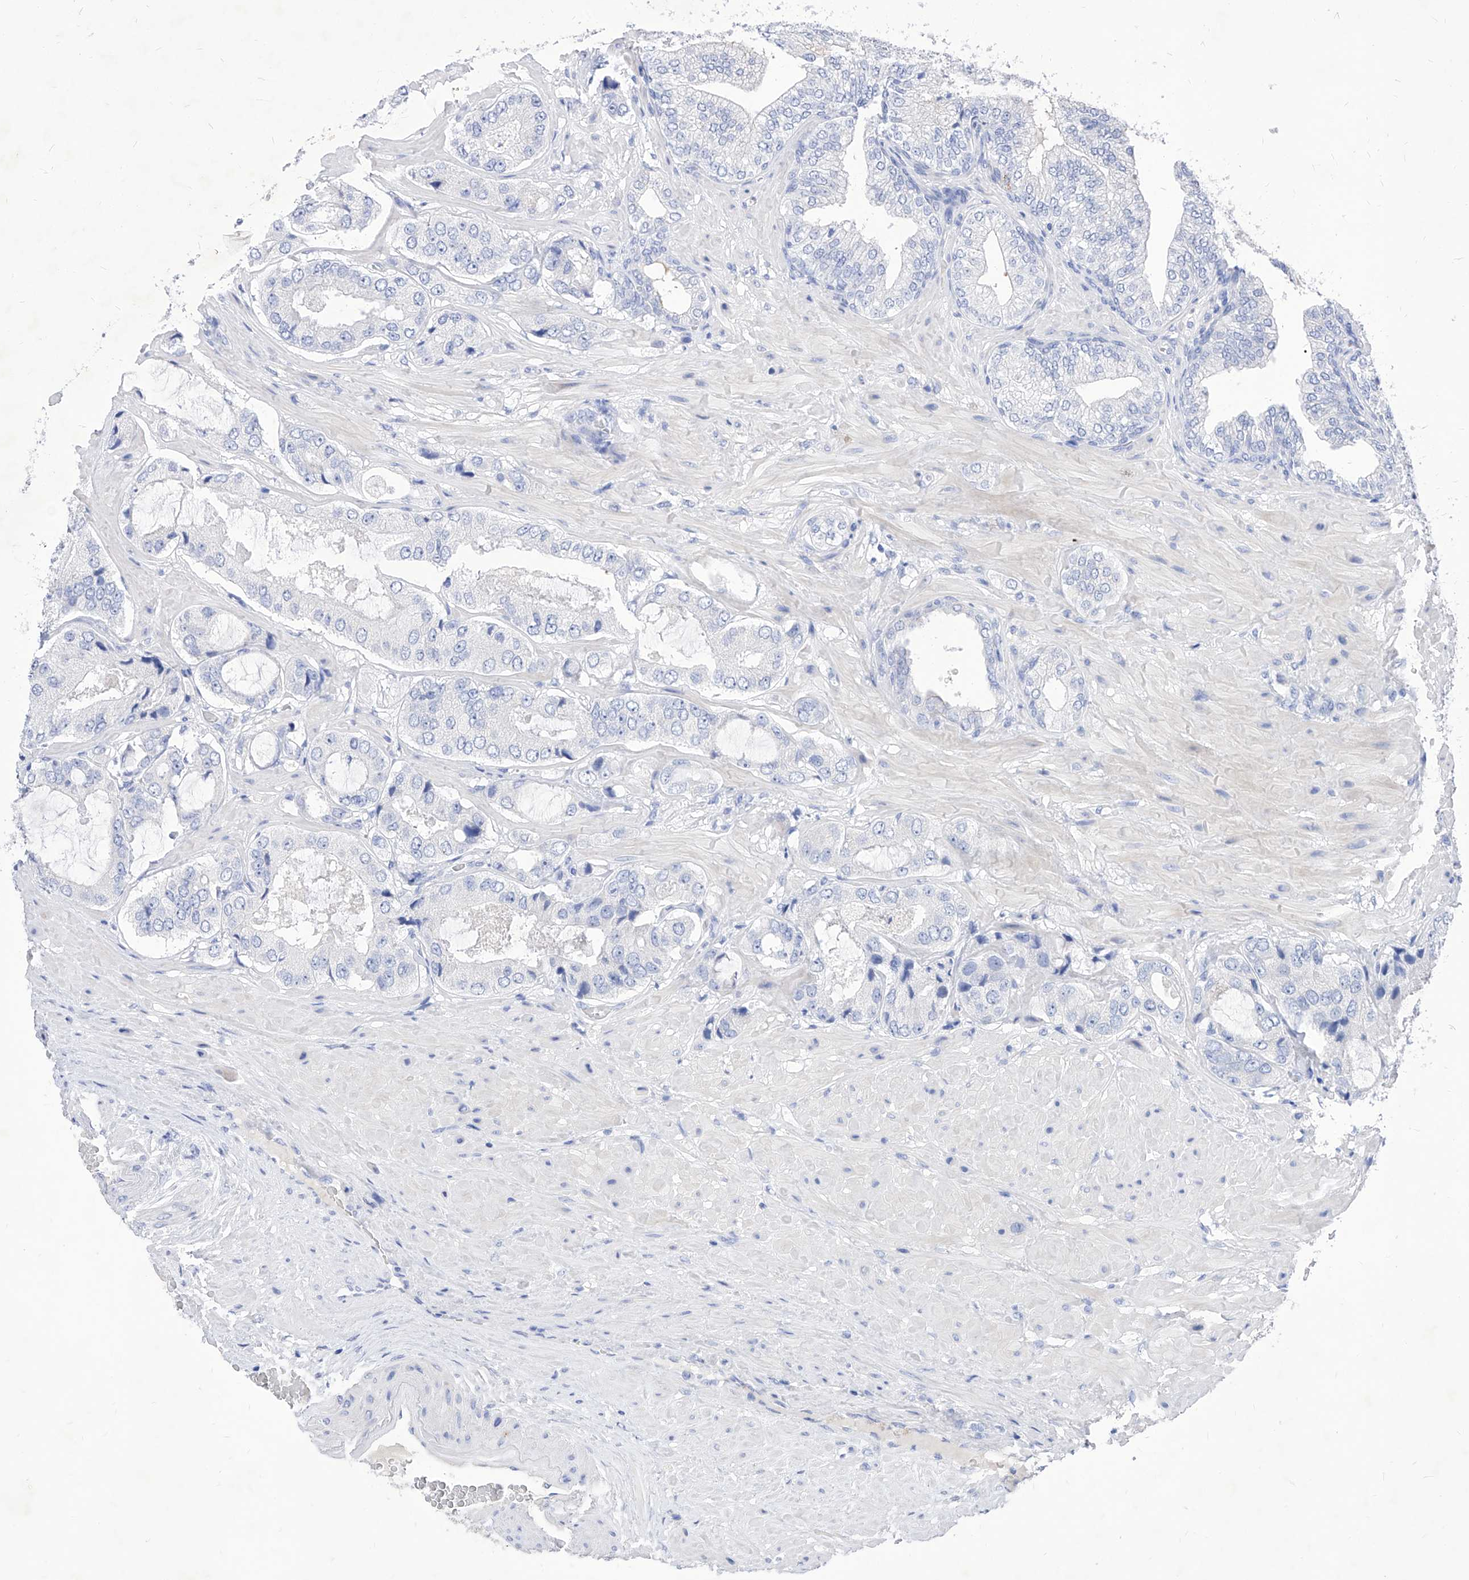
{"staining": {"intensity": "negative", "quantity": "none", "location": "none"}, "tissue": "prostate cancer", "cell_type": "Tumor cells", "image_type": "cancer", "snomed": [{"axis": "morphology", "description": "Adenocarcinoma, High grade"}, {"axis": "topography", "description": "Prostate"}], "caption": "There is no significant positivity in tumor cells of prostate adenocarcinoma (high-grade).", "gene": "VAX1", "patient": {"sex": "male", "age": 59}}